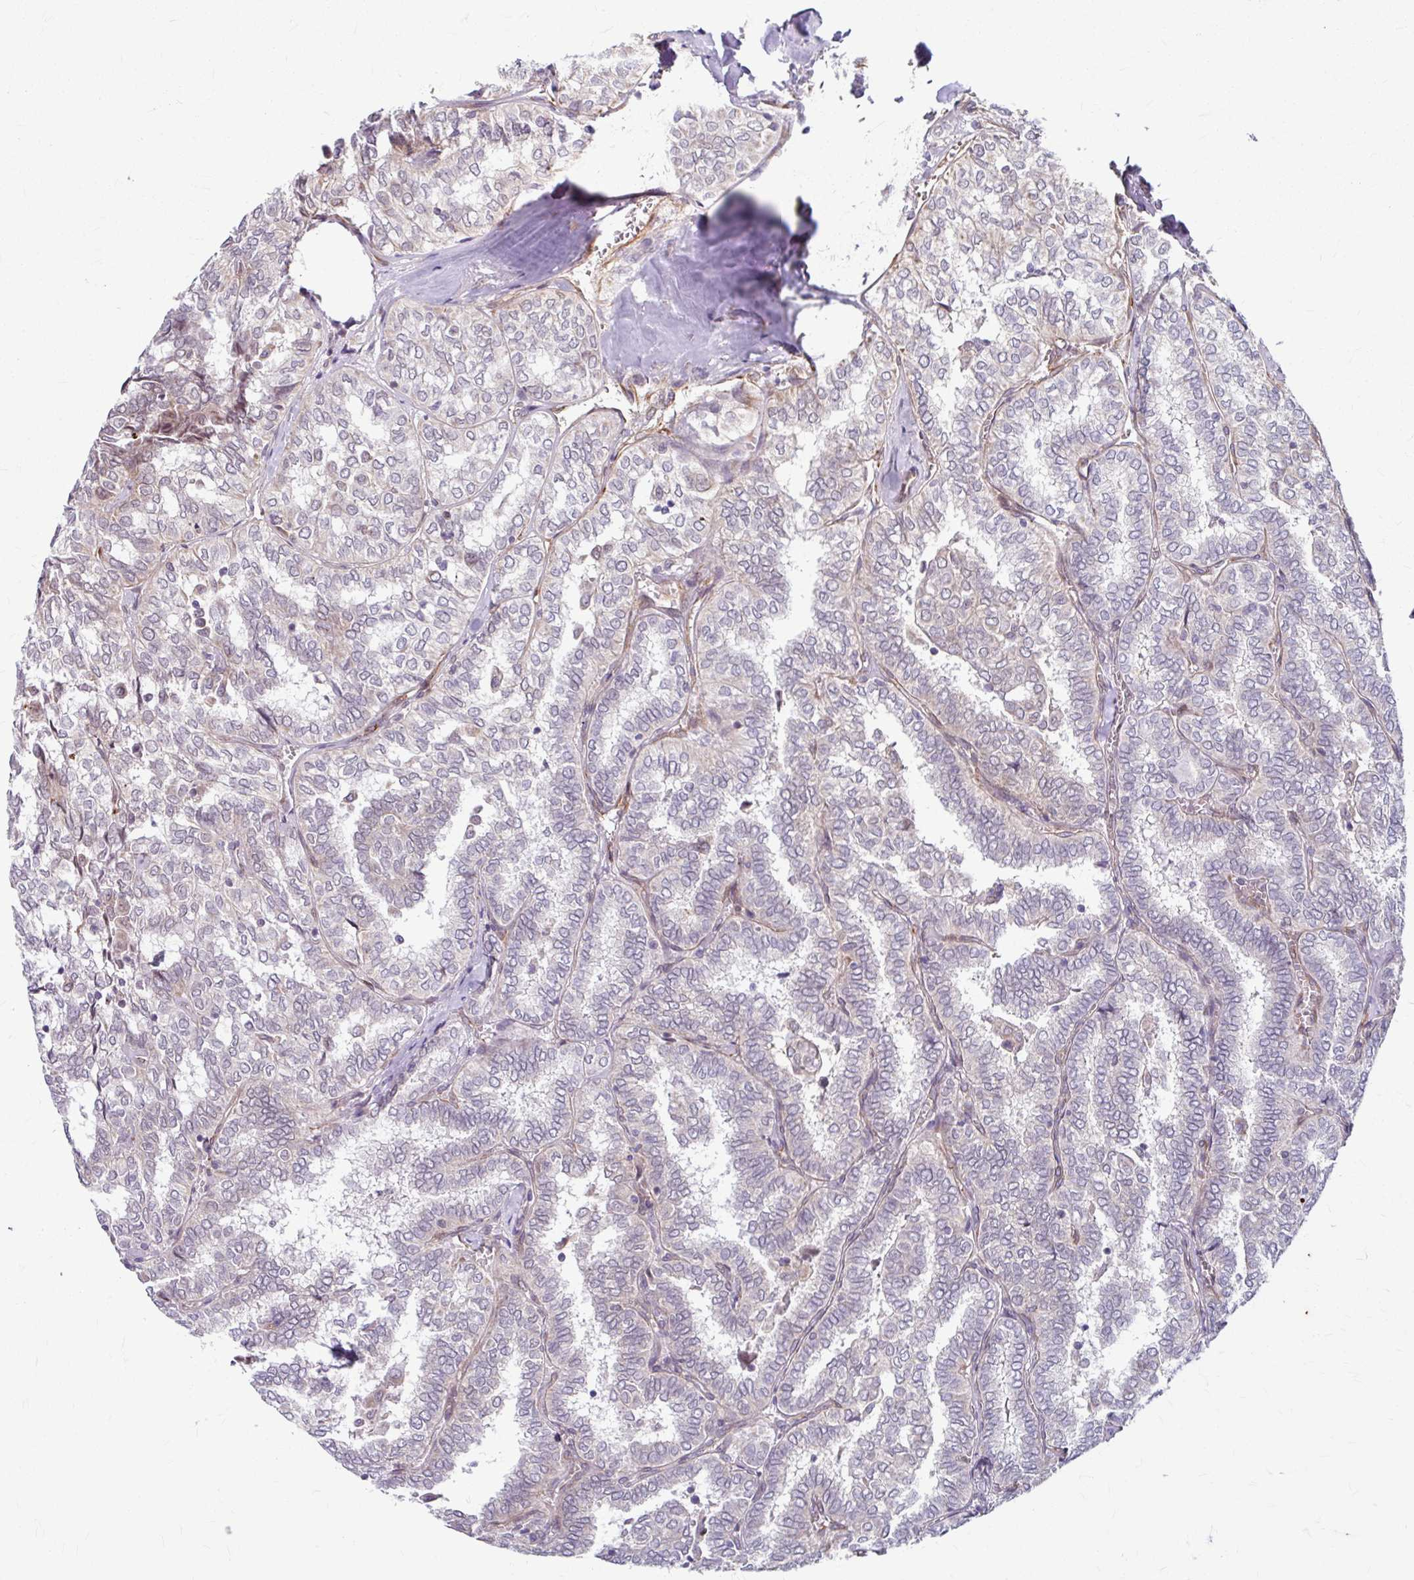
{"staining": {"intensity": "negative", "quantity": "none", "location": "none"}, "tissue": "thyroid cancer", "cell_type": "Tumor cells", "image_type": "cancer", "snomed": [{"axis": "morphology", "description": "Papillary adenocarcinoma, NOS"}, {"axis": "topography", "description": "Thyroid gland"}], "caption": "Micrograph shows no significant protein positivity in tumor cells of thyroid cancer (papillary adenocarcinoma).", "gene": "DAAM2", "patient": {"sex": "female", "age": 30}}